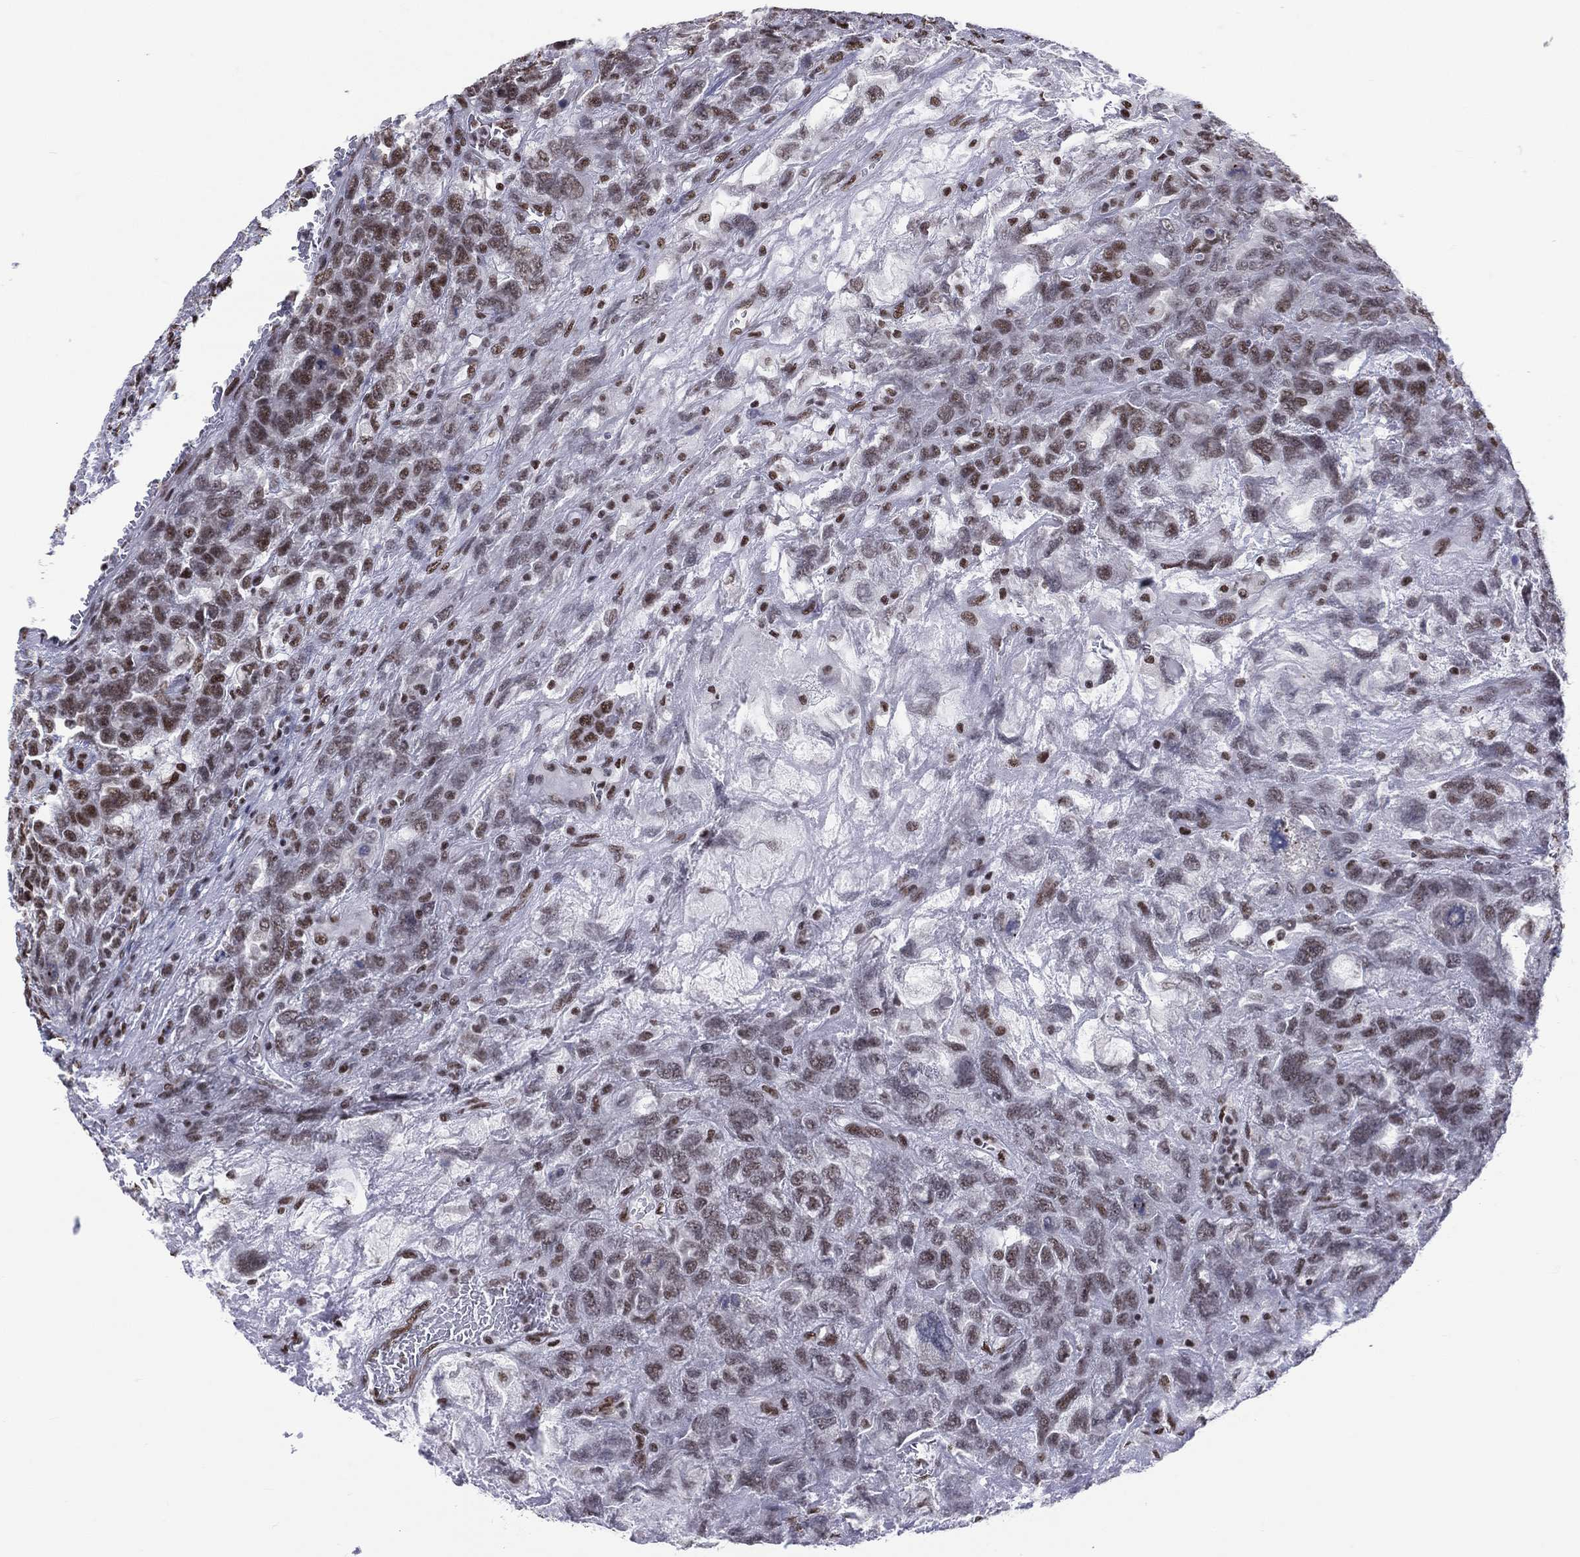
{"staining": {"intensity": "moderate", "quantity": "25%-75%", "location": "nuclear"}, "tissue": "testis cancer", "cell_type": "Tumor cells", "image_type": "cancer", "snomed": [{"axis": "morphology", "description": "Seminoma, NOS"}, {"axis": "topography", "description": "Testis"}], "caption": "Testis seminoma stained for a protein exhibits moderate nuclear positivity in tumor cells.", "gene": "ZNF7", "patient": {"sex": "male", "age": 52}}